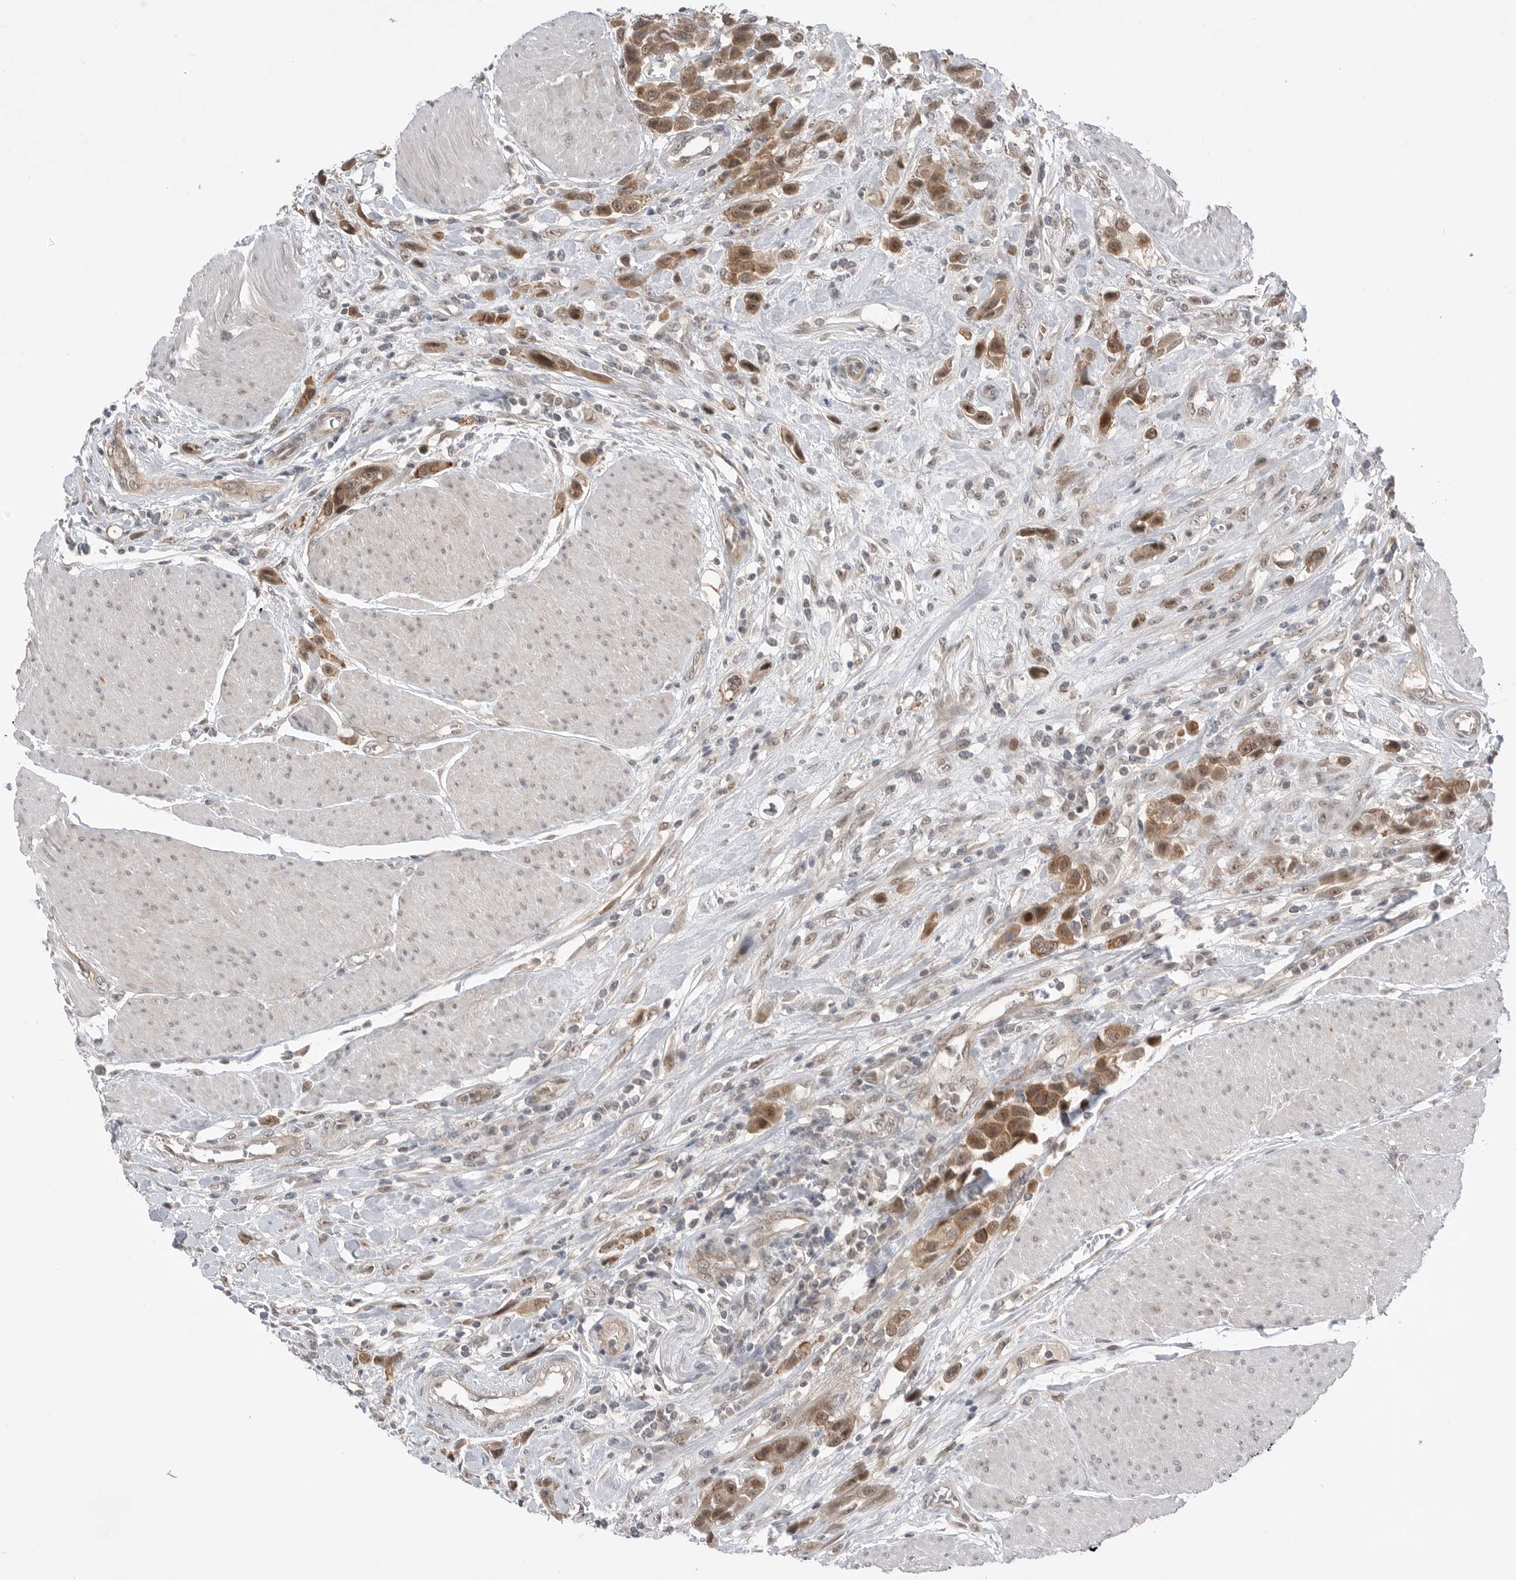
{"staining": {"intensity": "moderate", "quantity": ">75%", "location": "cytoplasmic/membranous,nuclear"}, "tissue": "urothelial cancer", "cell_type": "Tumor cells", "image_type": "cancer", "snomed": [{"axis": "morphology", "description": "Urothelial carcinoma, High grade"}, {"axis": "topography", "description": "Urinary bladder"}], "caption": "A micrograph showing moderate cytoplasmic/membranous and nuclear staining in approximately >75% of tumor cells in urothelial cancer, as visualized by brown immunohistochemical staining.", "gene": "NTAQ1", "patient": {"sex": "male", "age": 50}}